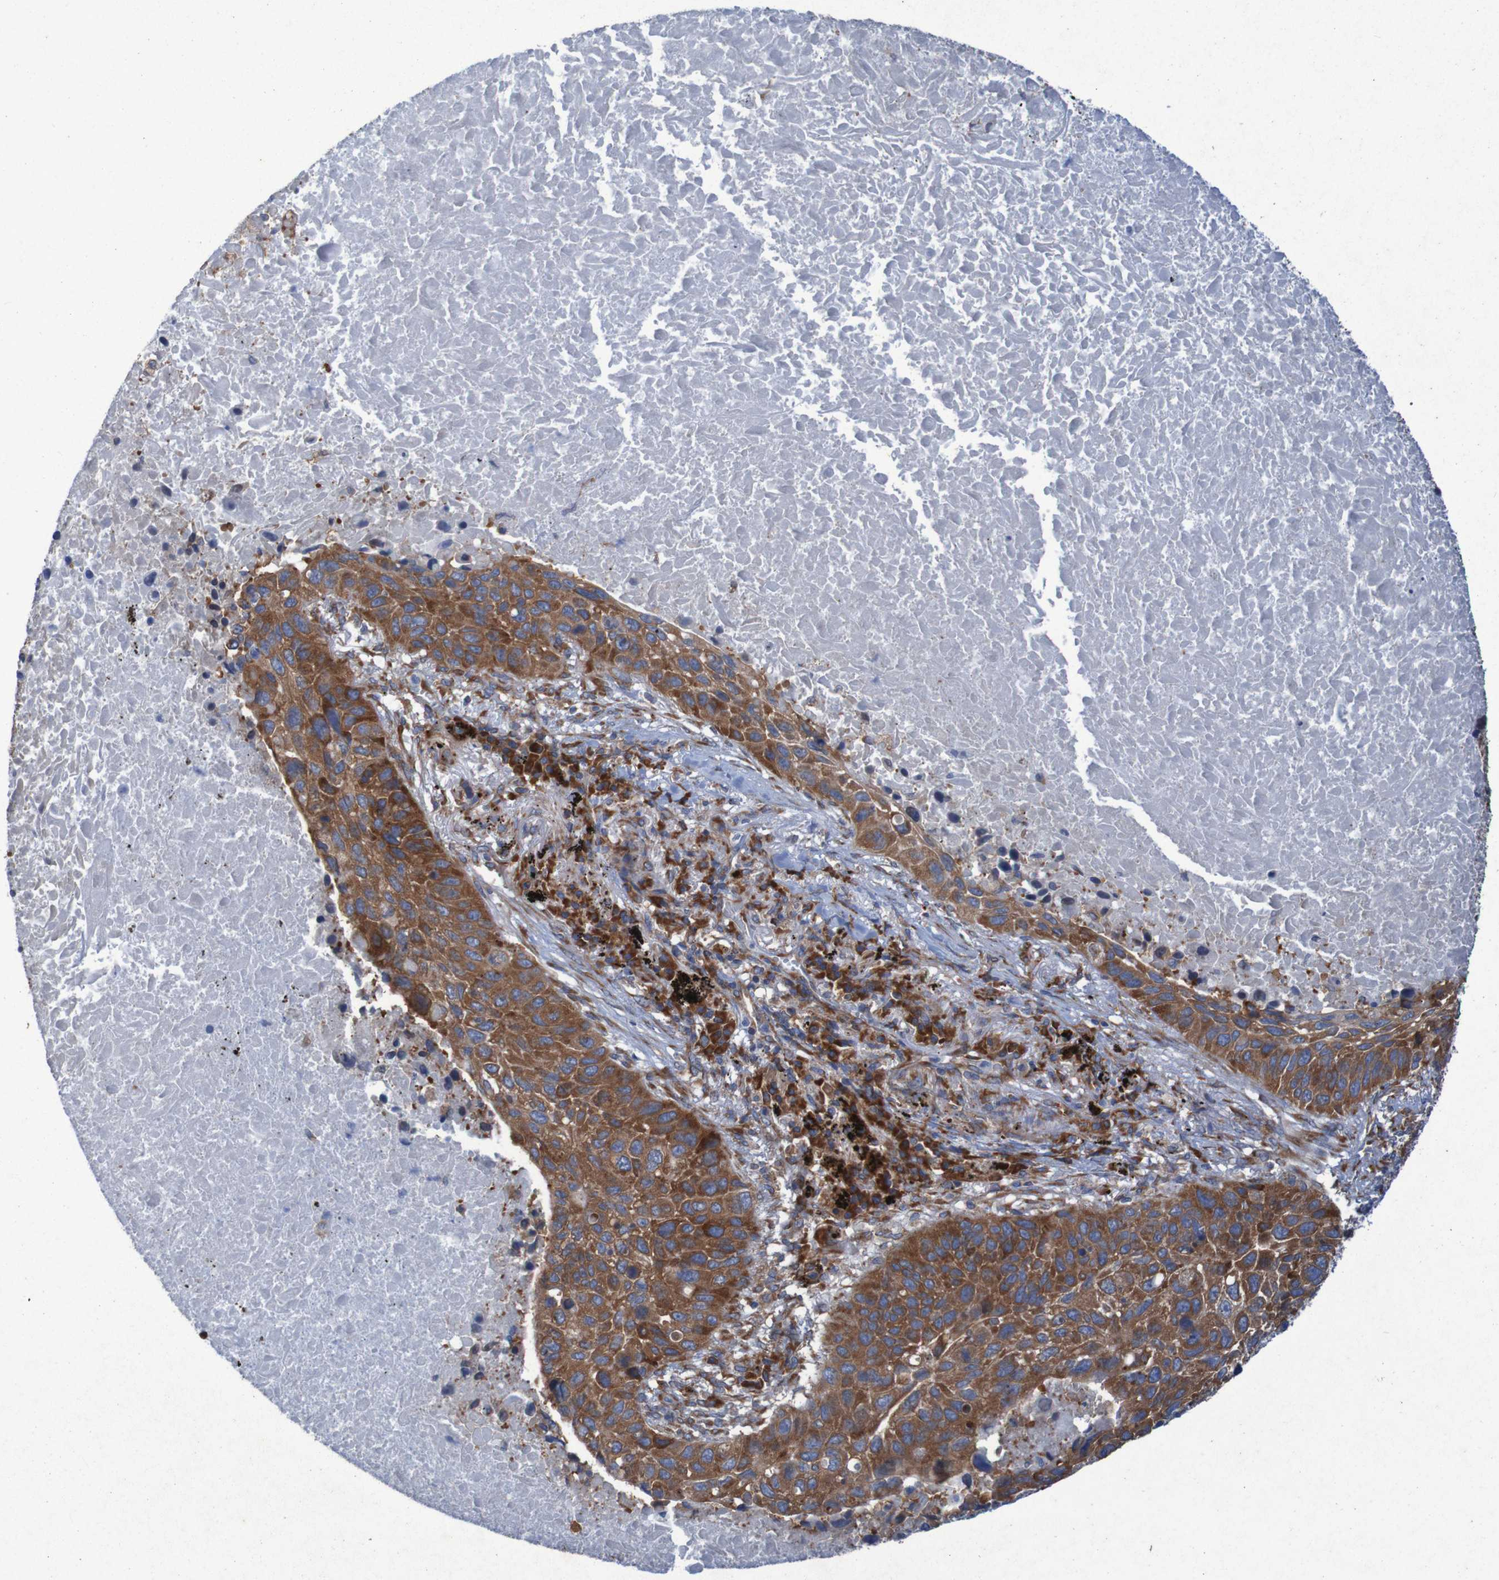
{"staining": {"intensity": "strong", "quantity": ">75%", "location": "cytoplasmic/membranous"}, "tissue": "lung cancer", "cell_type": "Tumor cells", "image_type": "cancer", "snomed": [{"axis": "morphology", "description": "Squamous cell carcinoma, NOS"}, {"axis": "topography", "description": "Lung"}], "caption": "Lung cancer stained for a protein displays strong cytoplasmic/membranous positivity in tumor cells. (brown staining indicates protein expression, while blue staining denotes nuclei).", "gene": "RPL10", "patient": {"sex": "male", "age": 57}}